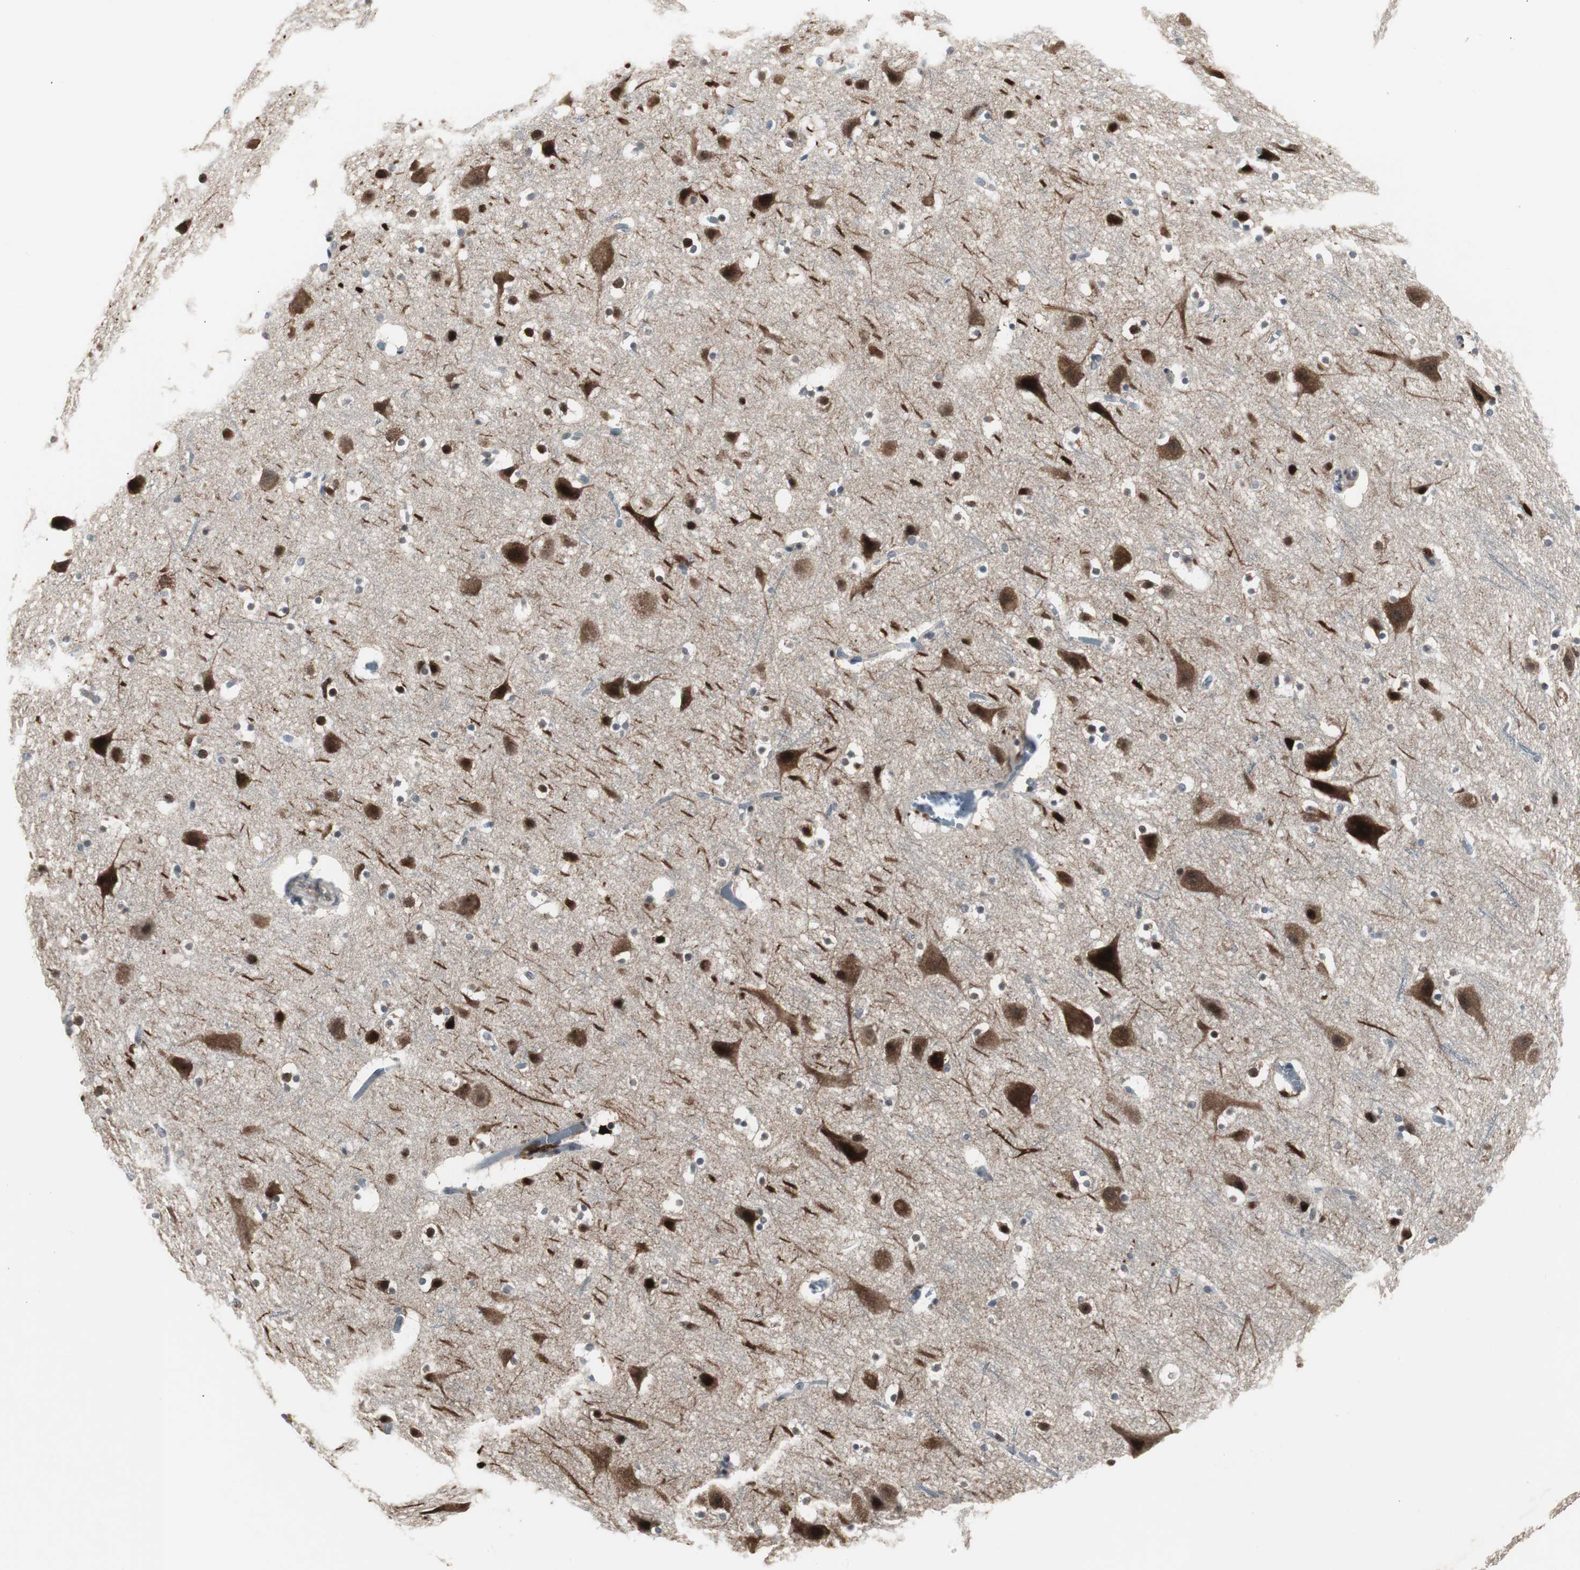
{"staining": {"intensity": "negative", "quantity": "none", "location": "none"}, "tissue": "cerebral cortex", "cell_type": "Endothelial cells", "image_type": "normal", "snomed": [{"axis": "morphology", "description": "Normal tissue, NOS"}, {"axis": "topography", "description": "Cerebral cortex"}], "caption": "Micrograph shows no significant protein expression in endothelial cells of normal cerebral cortex. The staining was performed using DAB to visualize the protein expression in brown, while the nuclei were stained in blue with hematoxylin (Magnification: 20x).", "gene": "ZMPSTE24", "patient": {"sex": "male", "age": 45}}